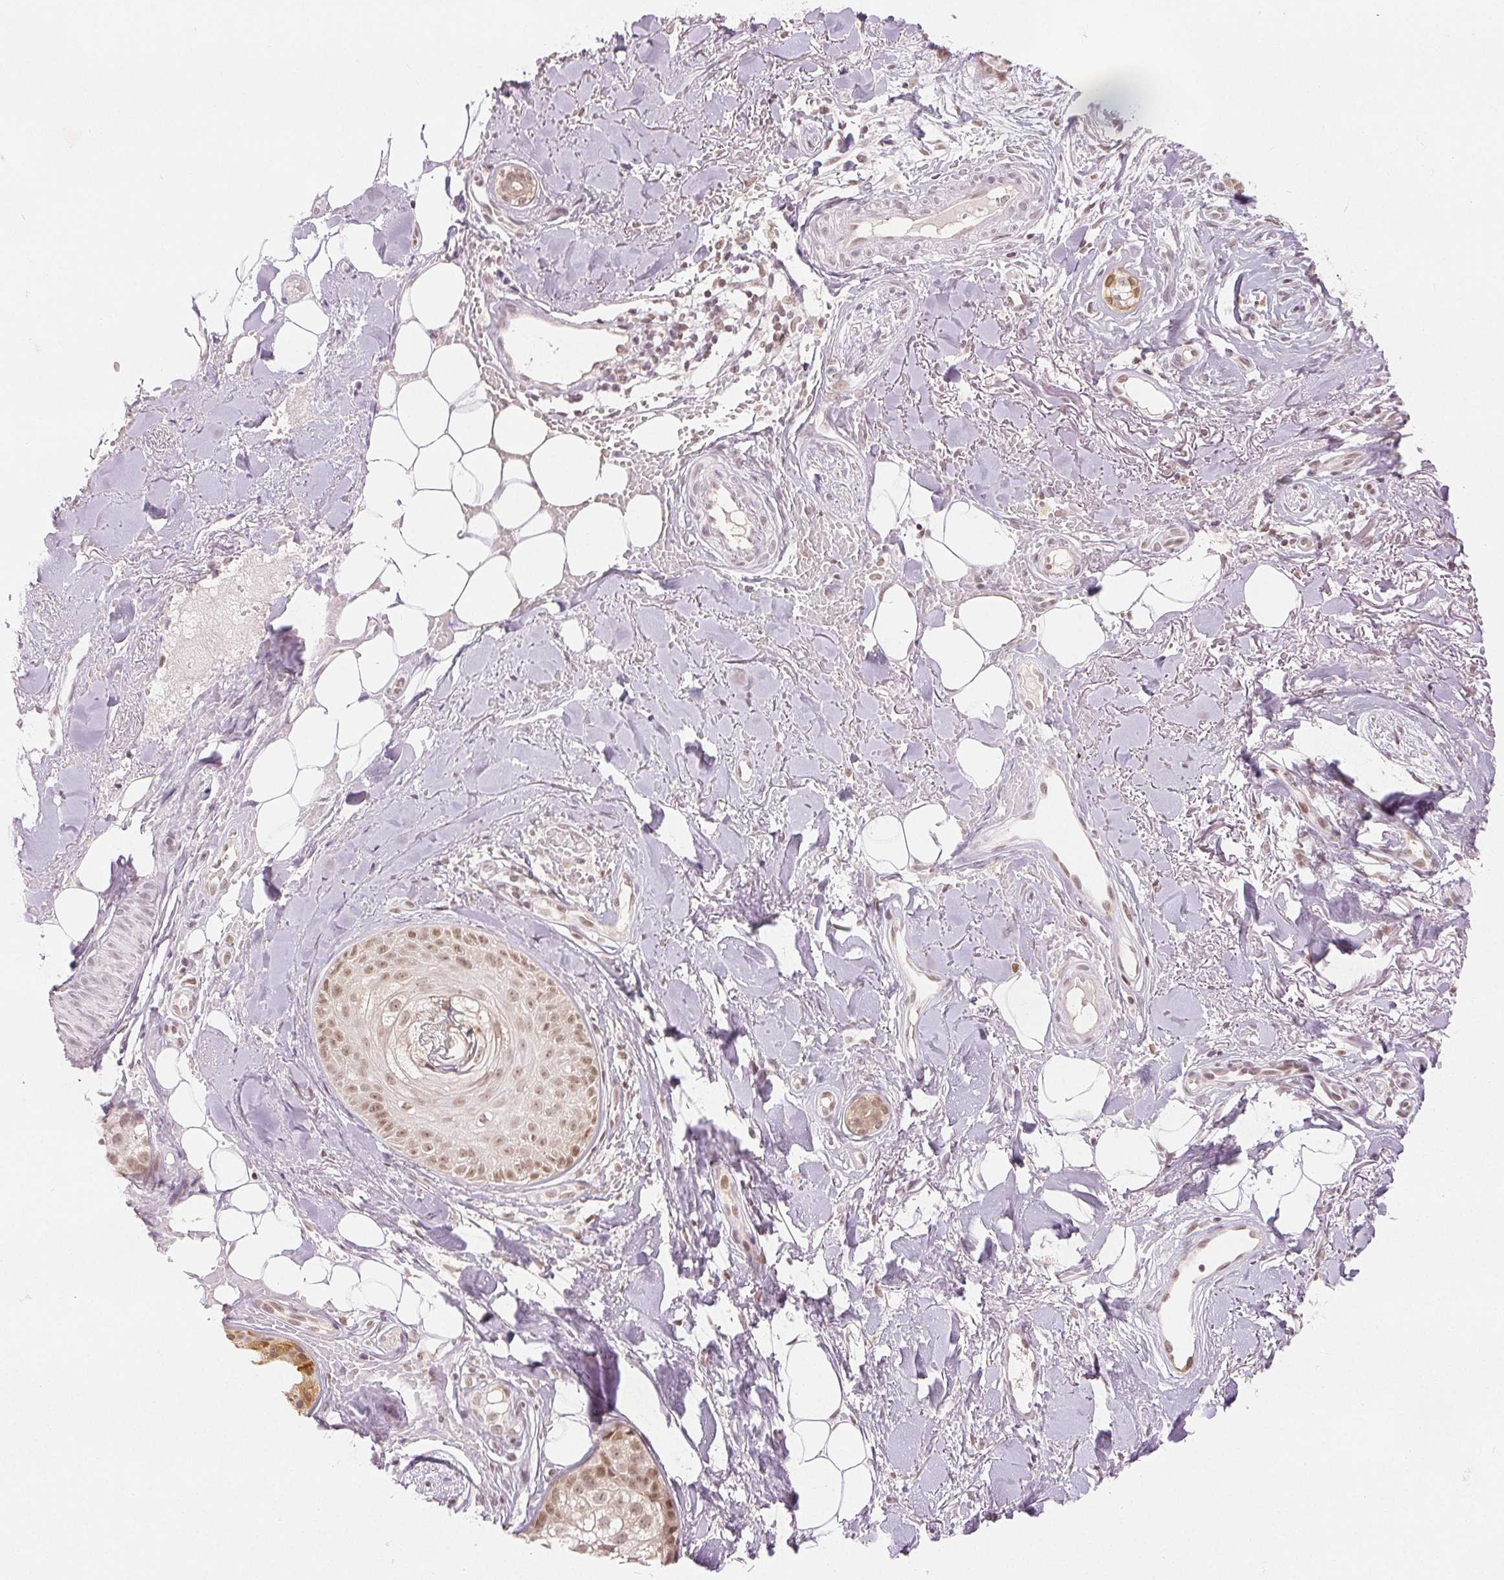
{"staining": {"intensity": "moderate", "quantity": ">75%", "location": "nuclear"}, "tissue": "skin cancer", "cell_type": "Tumor cells", "image_type": "cancer", "snomed": [{"axis": "morphology", "description": "Basal cell carcinoma"}, {"axis": "morphology", "description": "BCC, high aggressive"}, {"axis": "topography", "description": "Skin"}], "caption": "High-power microscopy captured an immunohistochemistry histopathology image of skin cancer, revealing moderate nuclear positivity in approximately >75% of tumor cells. The staining was performed using DAB to visualize the protein expression in brown, while the nuclei were stained in blue with hematoxylin (Magnification: 20x).", "gene": "DEK", "patient": {"sex": "female", "age": 79}}